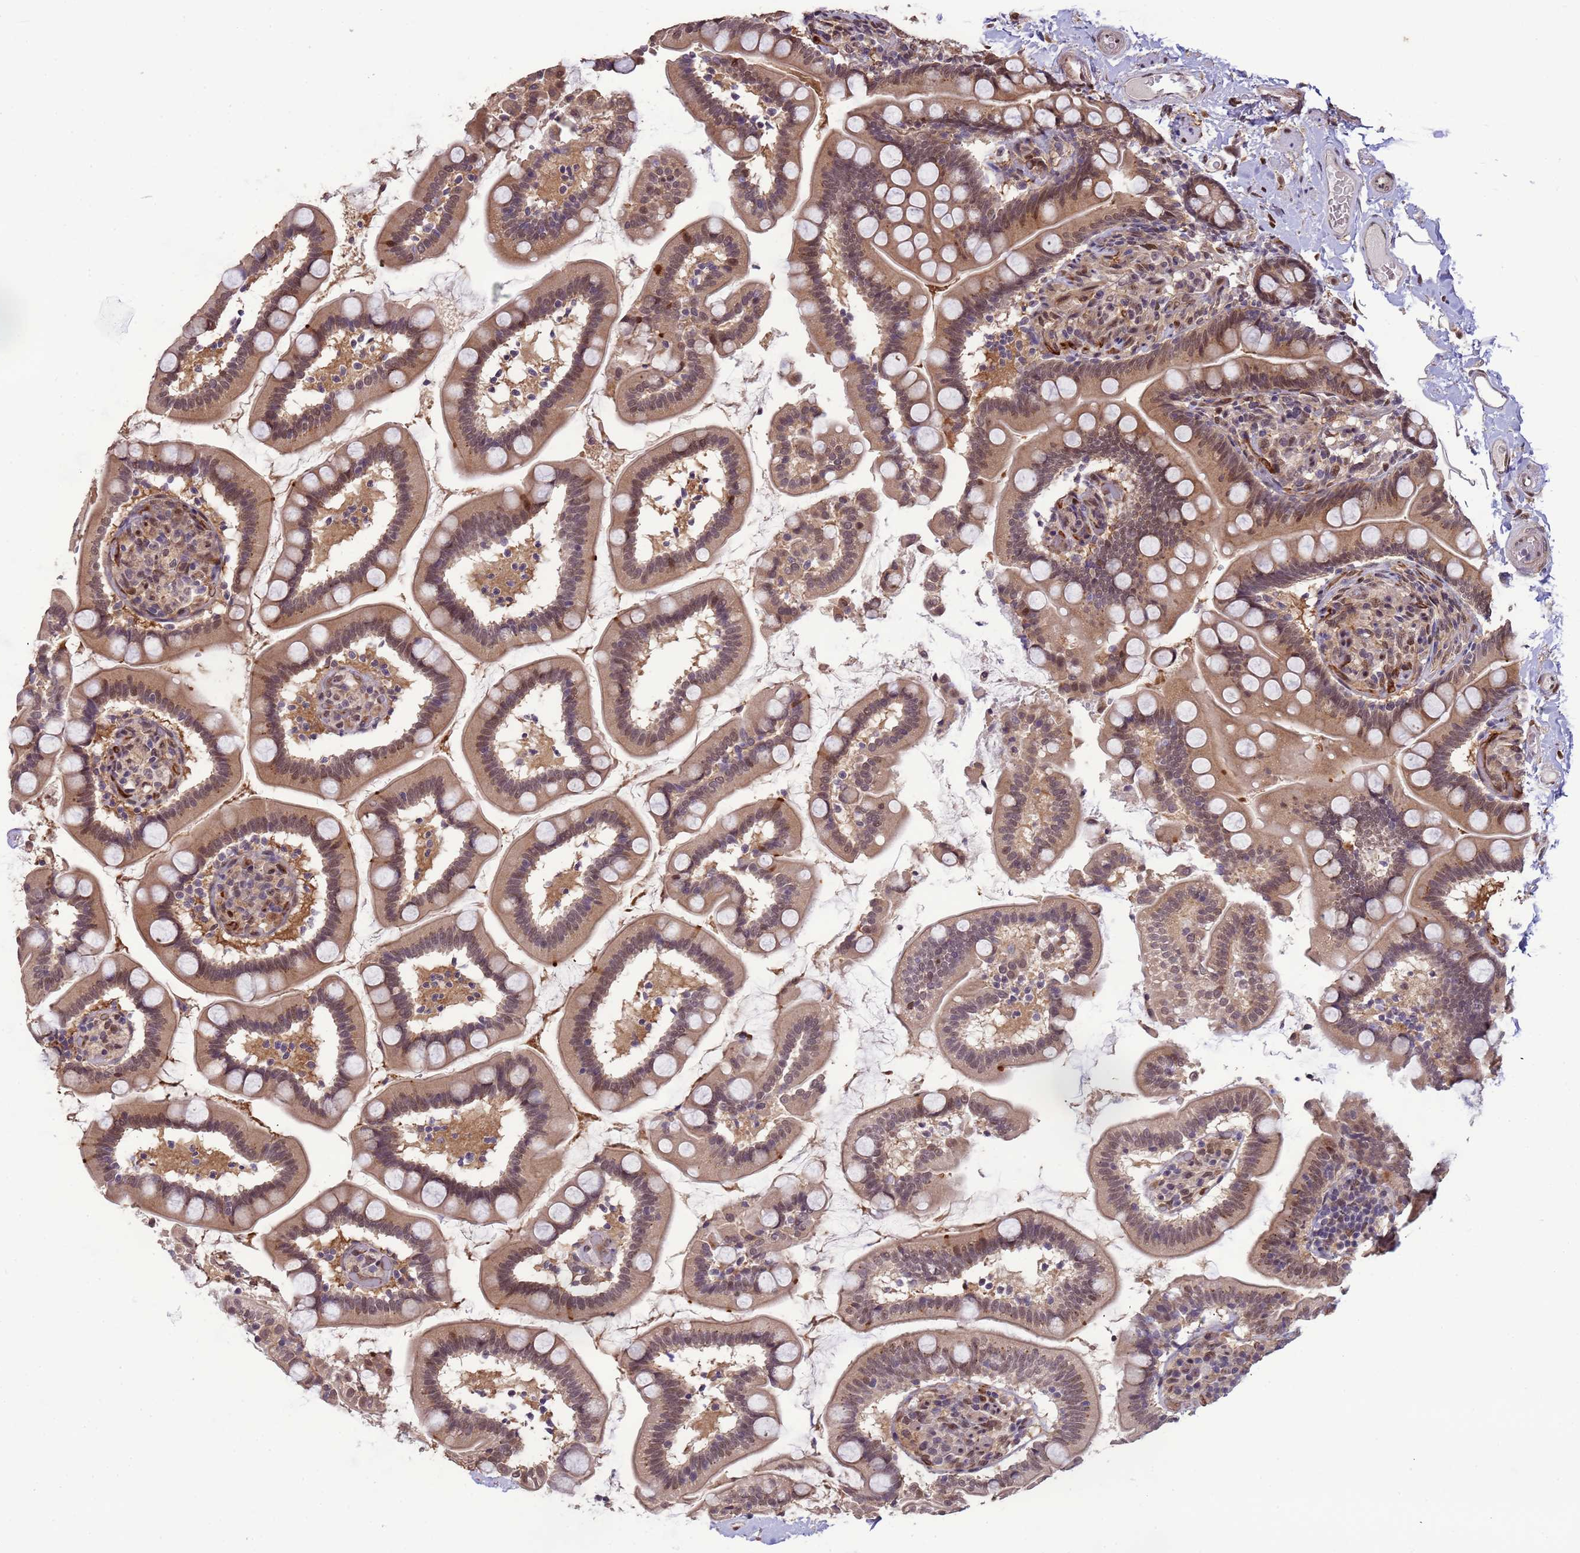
{"staining": {"intensity": "moderate", "quantity": "25%-75%", "location": "cytoplasmic/membranous,nuclear"}, "tissue": "small intestine", "cell_type": "Glandular cells", "image_type": "normal", "snomed": [{"axis": "morphology", "description": "Normal tissue, NOS"}, {"axis": "topography", "description": "Small intestine"}], "caption": "Protein expression analysis of normal small intestine exhibits moderate cytoplasmic/membranous,nuclear expression in about 25%-75% of glandular cells. (DAB (3,3'-diaminobenzidine) = brown stain, brightfield microscopy at high magnification).", "gene": "ZBTB5", "patient": {"sex": "female", "age": 64}}